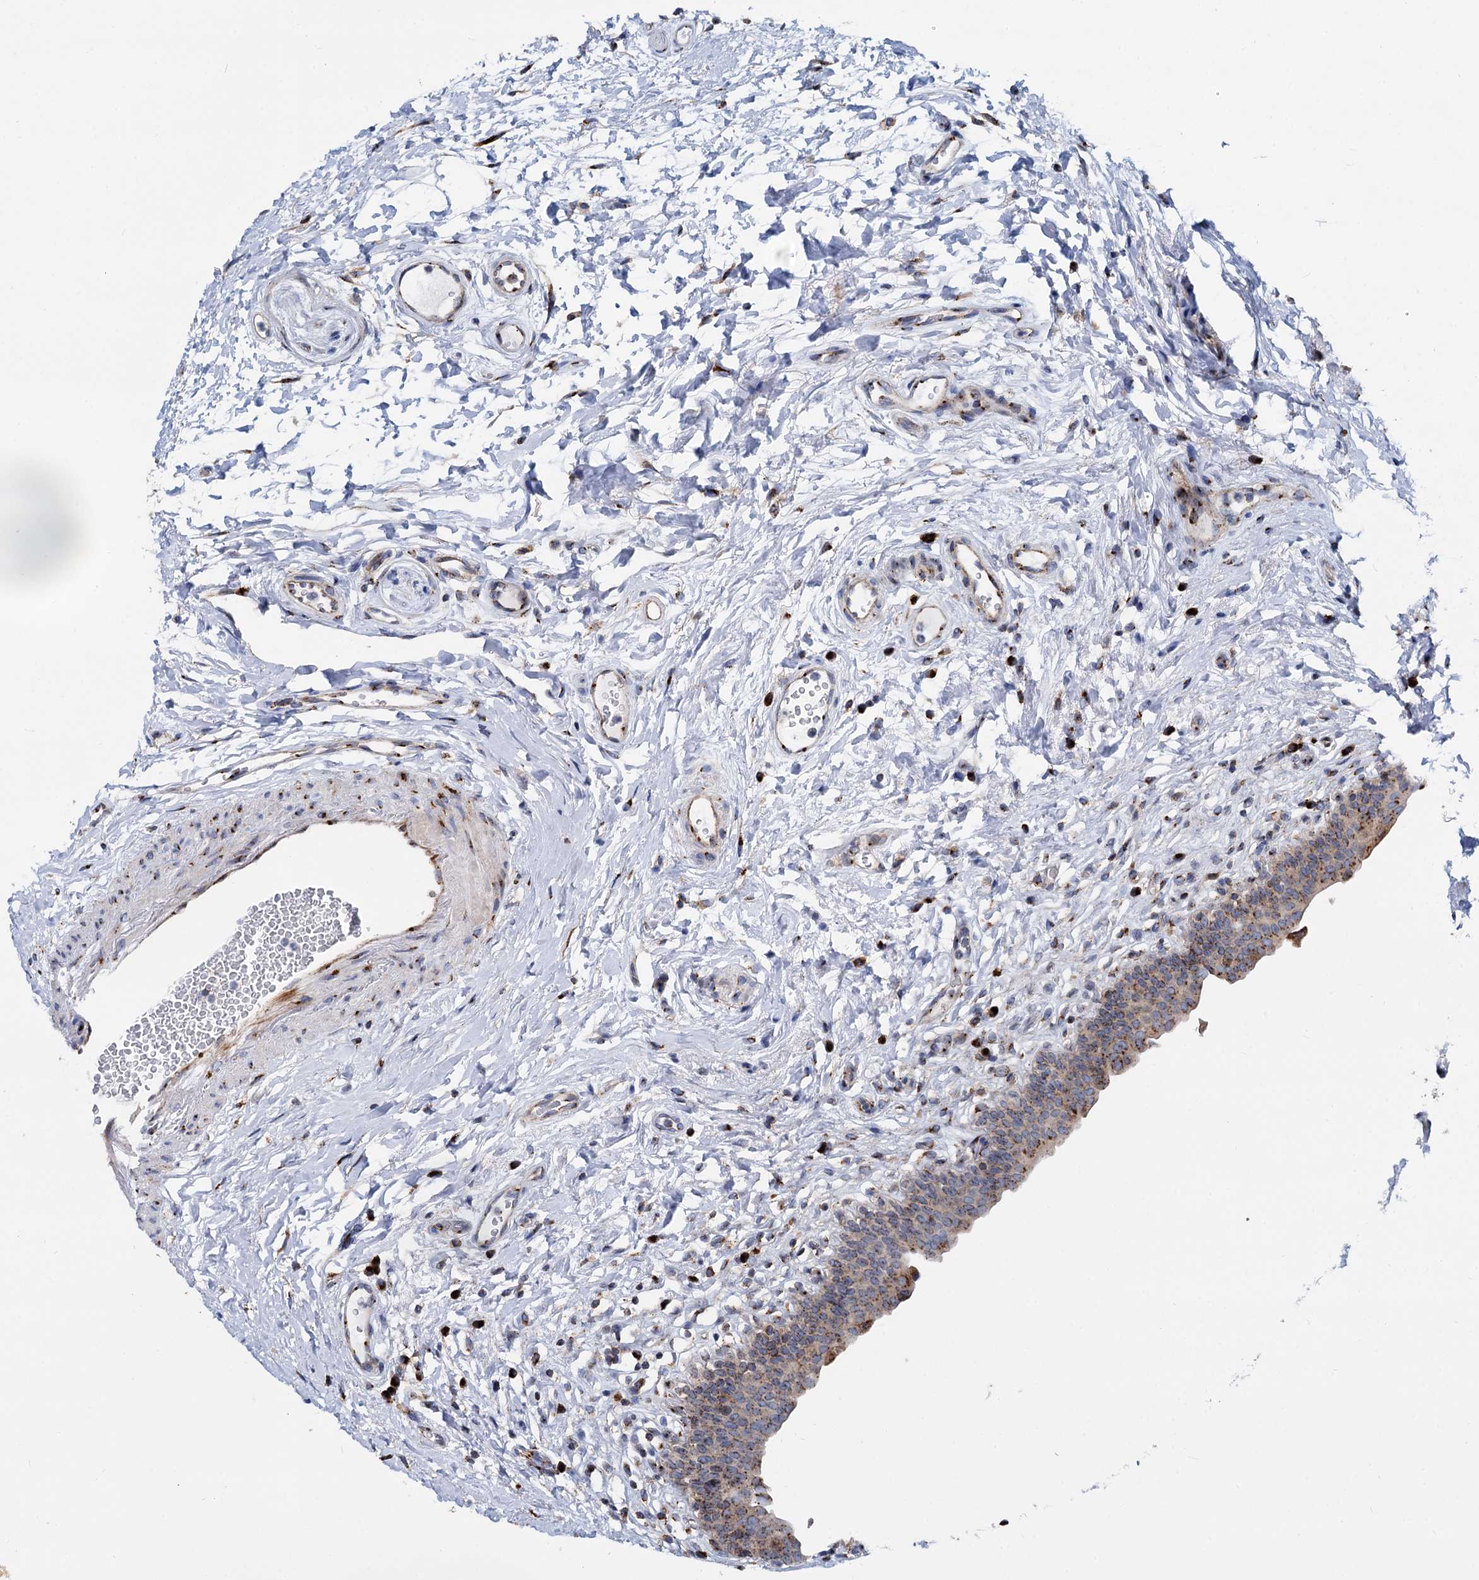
{"staining": {"intensity": "strong", "quantity": ">75%", "location": "cytoplasmic/membranous"}, "tissue": "urinary bladder", "cell_type": "Urothelial cells", "image_type": "normal", "snomed": [{"axis": "morphology", "description": "Normal tissue, NOS"}, {"axis": "topography", "description": "Urinary bladder"}], "caption": "This micrograph demonstrates immunohistochemistry staining of normal urinary bladder, with high strong cytoplasmic/membranous expression in approximately >75% of urothelial cells.", "gene": "SUPT20H", "patient": {"sex": "male", "age": 83}}